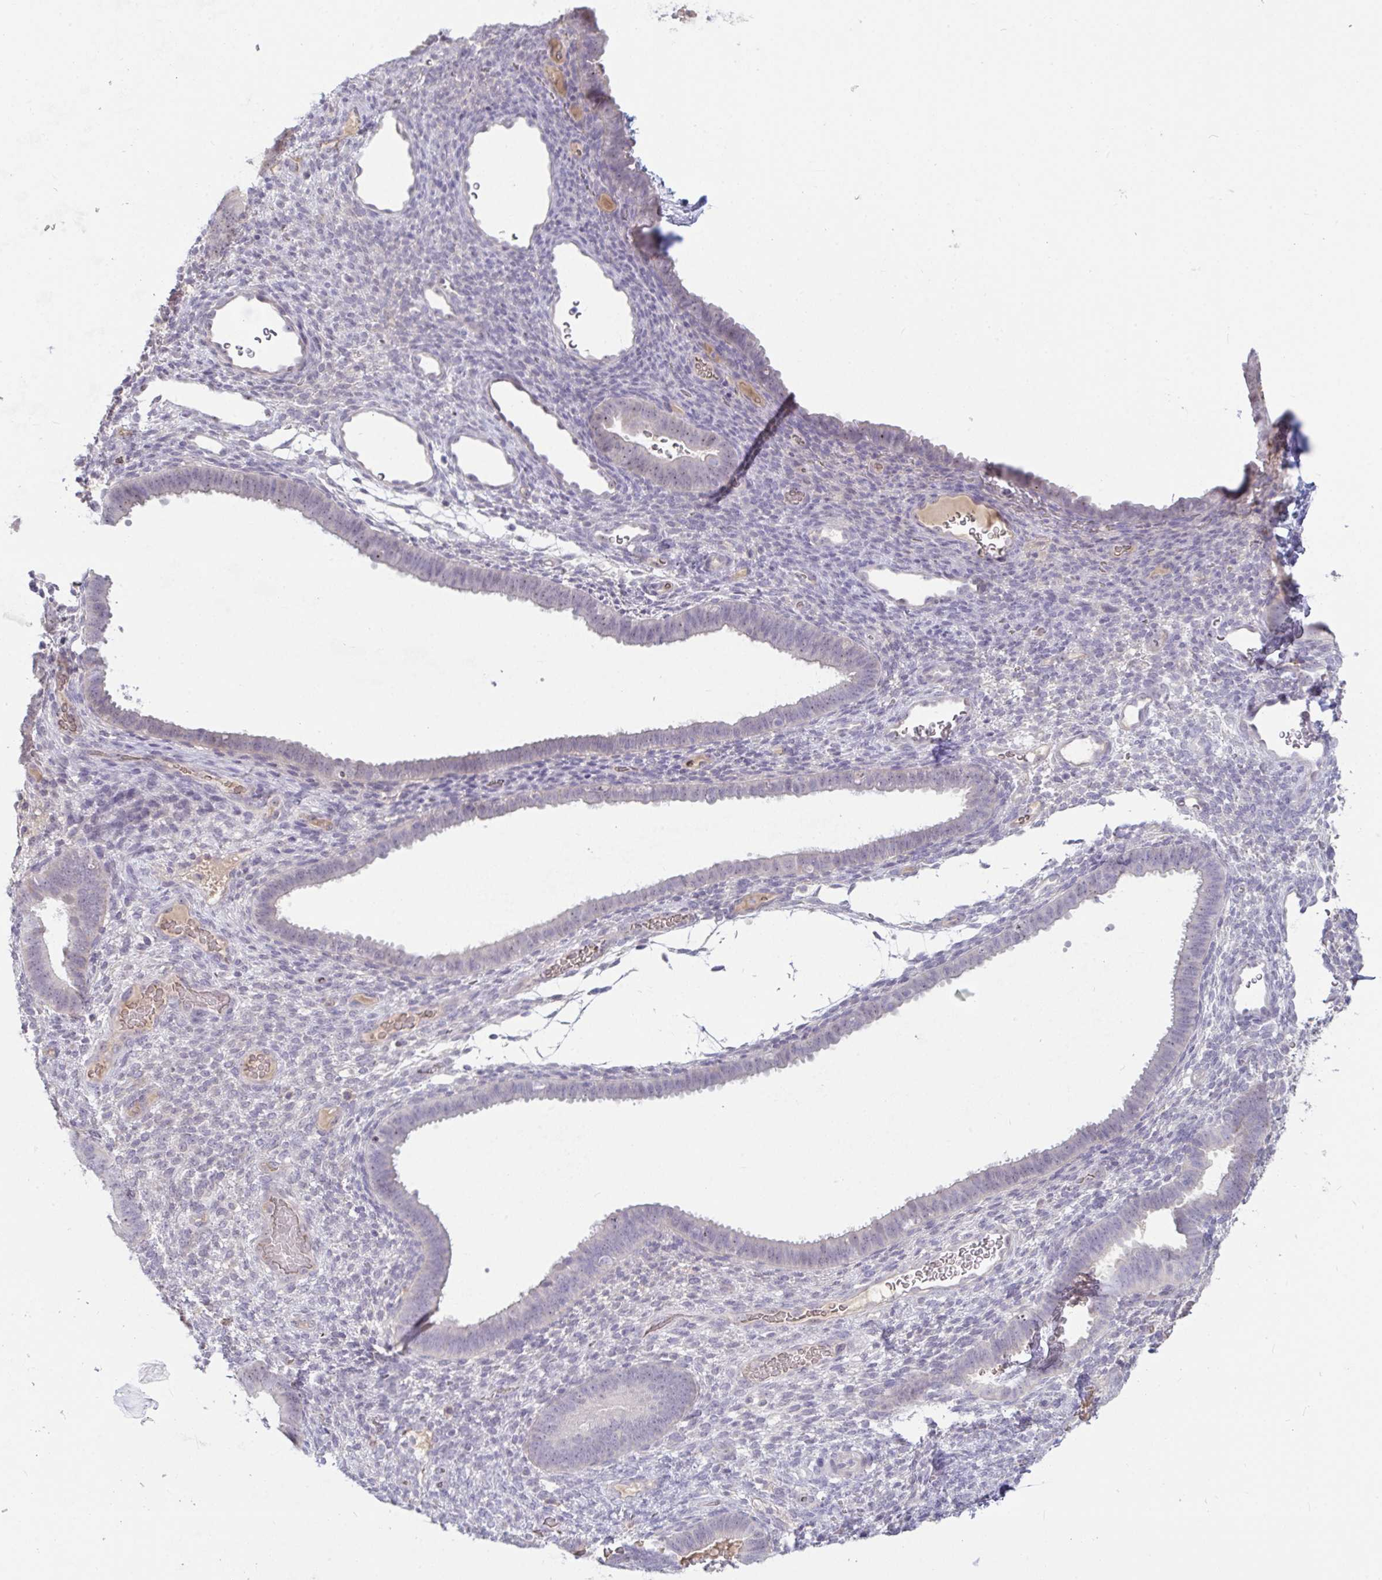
{"staining": {"intensity": "negative", "quantity": "none", "location": "none"}, "tissue": "endometrium", "cell_type": "Cells in endometrial stroma", "image_type": "normal", "snomed": [{"axis": "morphology", "description": "Normal tissue, NOS"}, {"axis": "topography", "description": "Endometrium"}], "caption": "High magnification brightfield microscopy of unremarkable endometrium stained with DAB (3,3'-diaminobenzidine) (brown) and counterstained with hematoxylin (blue): cells in endometrial stroma show no significant expression. (Brightfield microscopy of DAB (3,3'-diaminobenzidine) immunohistochemistry (IHC) at high magnification).", "gene": "MYC", "patient": {"sex": "female", "age": 34}}